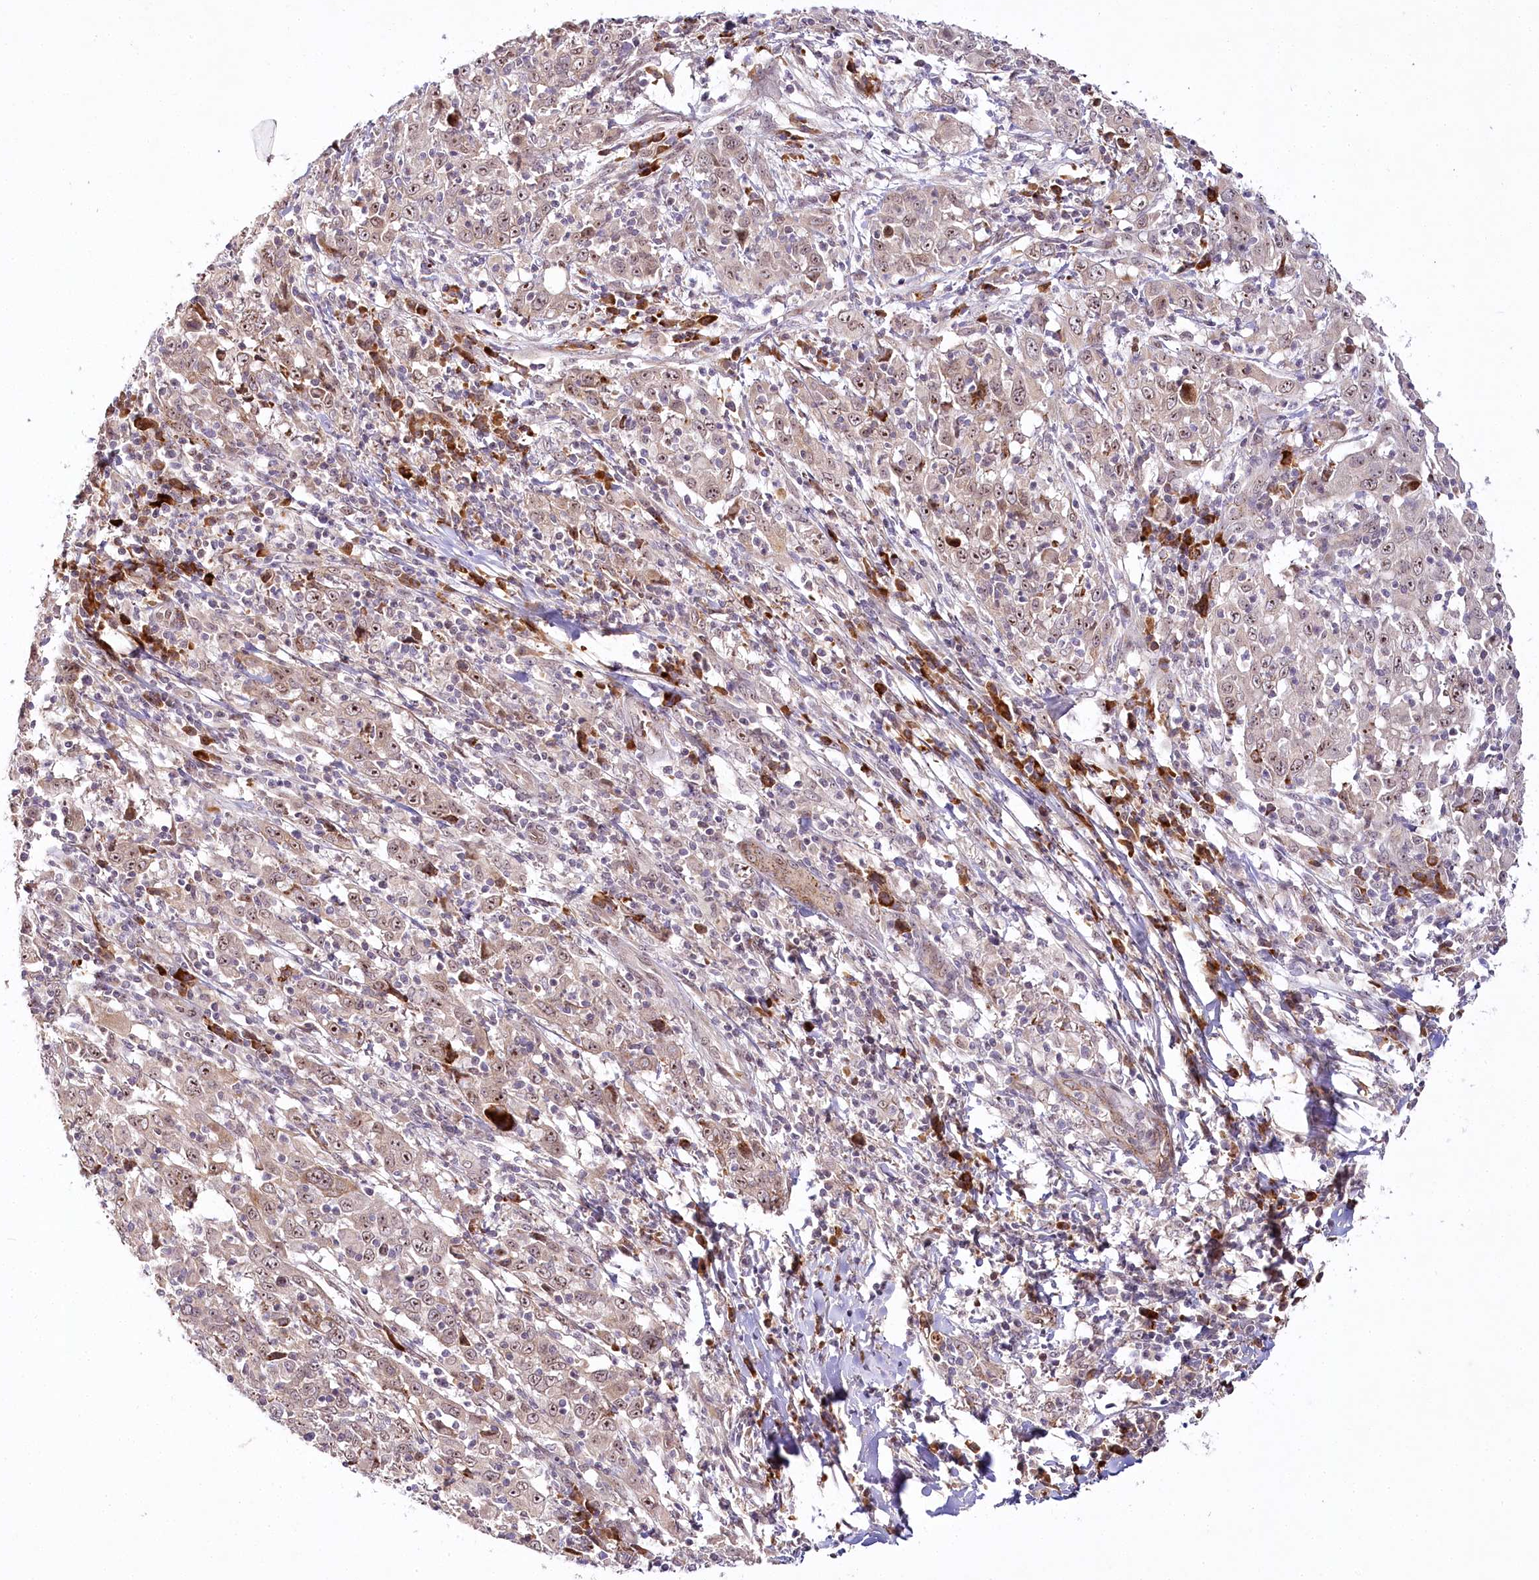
{"staining": {"intensity": "weak", "quantity": ">75%", "location": "cytoplasmic/membranous,nuclear"}, "tissue": "cervical cancer", "cell_type": "Tumor cells", "image_type": "cancer", "snomed": [{"axis": "morphology", "description": "Squamous cell carcinoma, NOS"}, {"axis": "topography", "description": "Cervix"}], "caption": "This is an image of immunohistochemistry (IHC) staining of cervical cancer, which shows weak positivity in the cytoplasmic/membranous and nuclear of tumor cells.", "gene": "WDR36", "patient": {"sex": "female", "age": 46}}